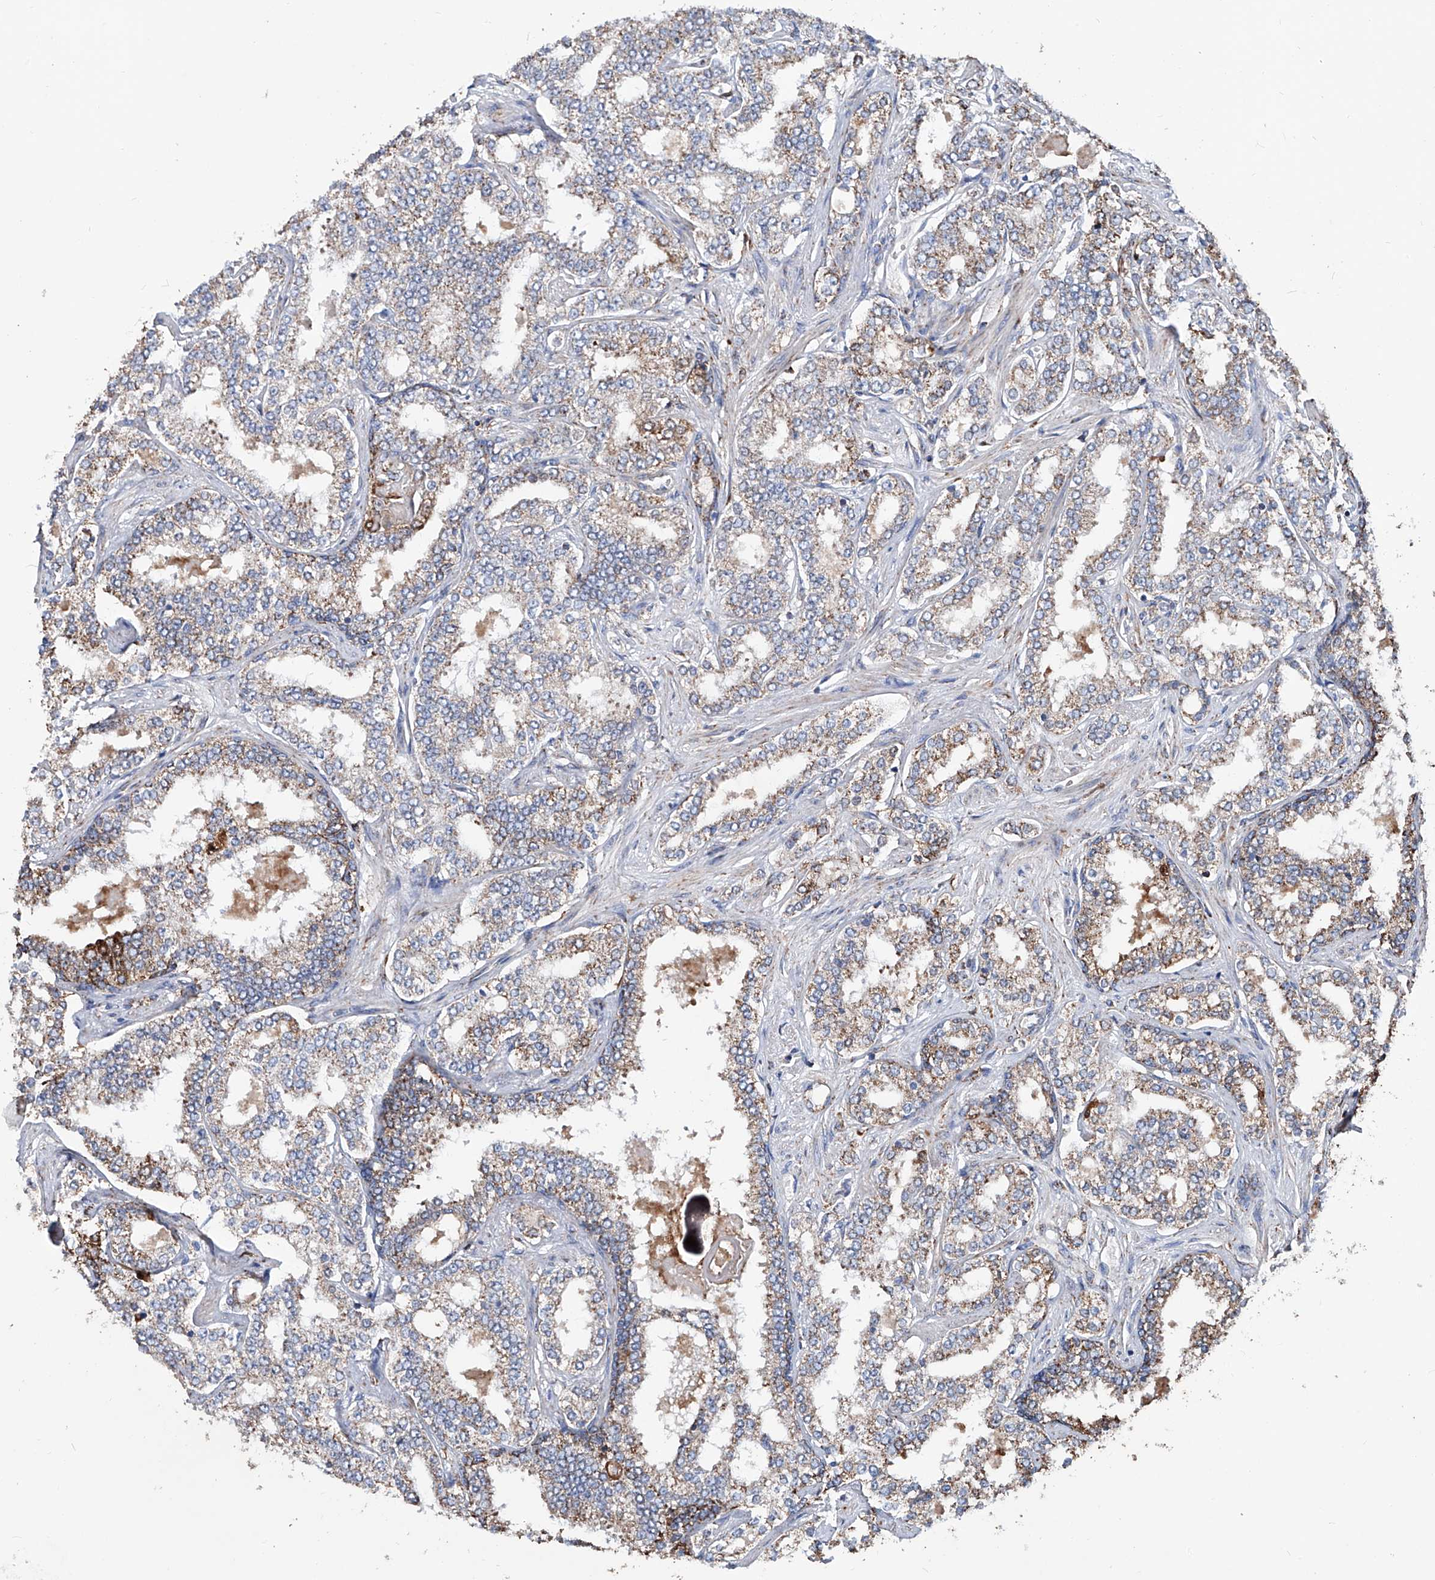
{"staining": {"intensity": "moderate", "quantity": ">75%", "location": "cytoplasmic/membranous"}, "tissue": "prostate cancer", "cell_type": "Tumor cells", "image_type": "cancer", "snomed": [{"axis": "morphology", "description": "Normal tissue, NOS"}, {"axis": "morphology", "description": "Adenocarcinoma, High grade"}, {"axis": "topography", "description": "Prostate"}], "caption": "A brown stain labels moderate cytoplasmic/membranous positivity of a protein in human high-grade adenocarcinoma (prostate) tumor cells.", "gene": "NHS", "patient": {"sex": "male", "age": 83}}